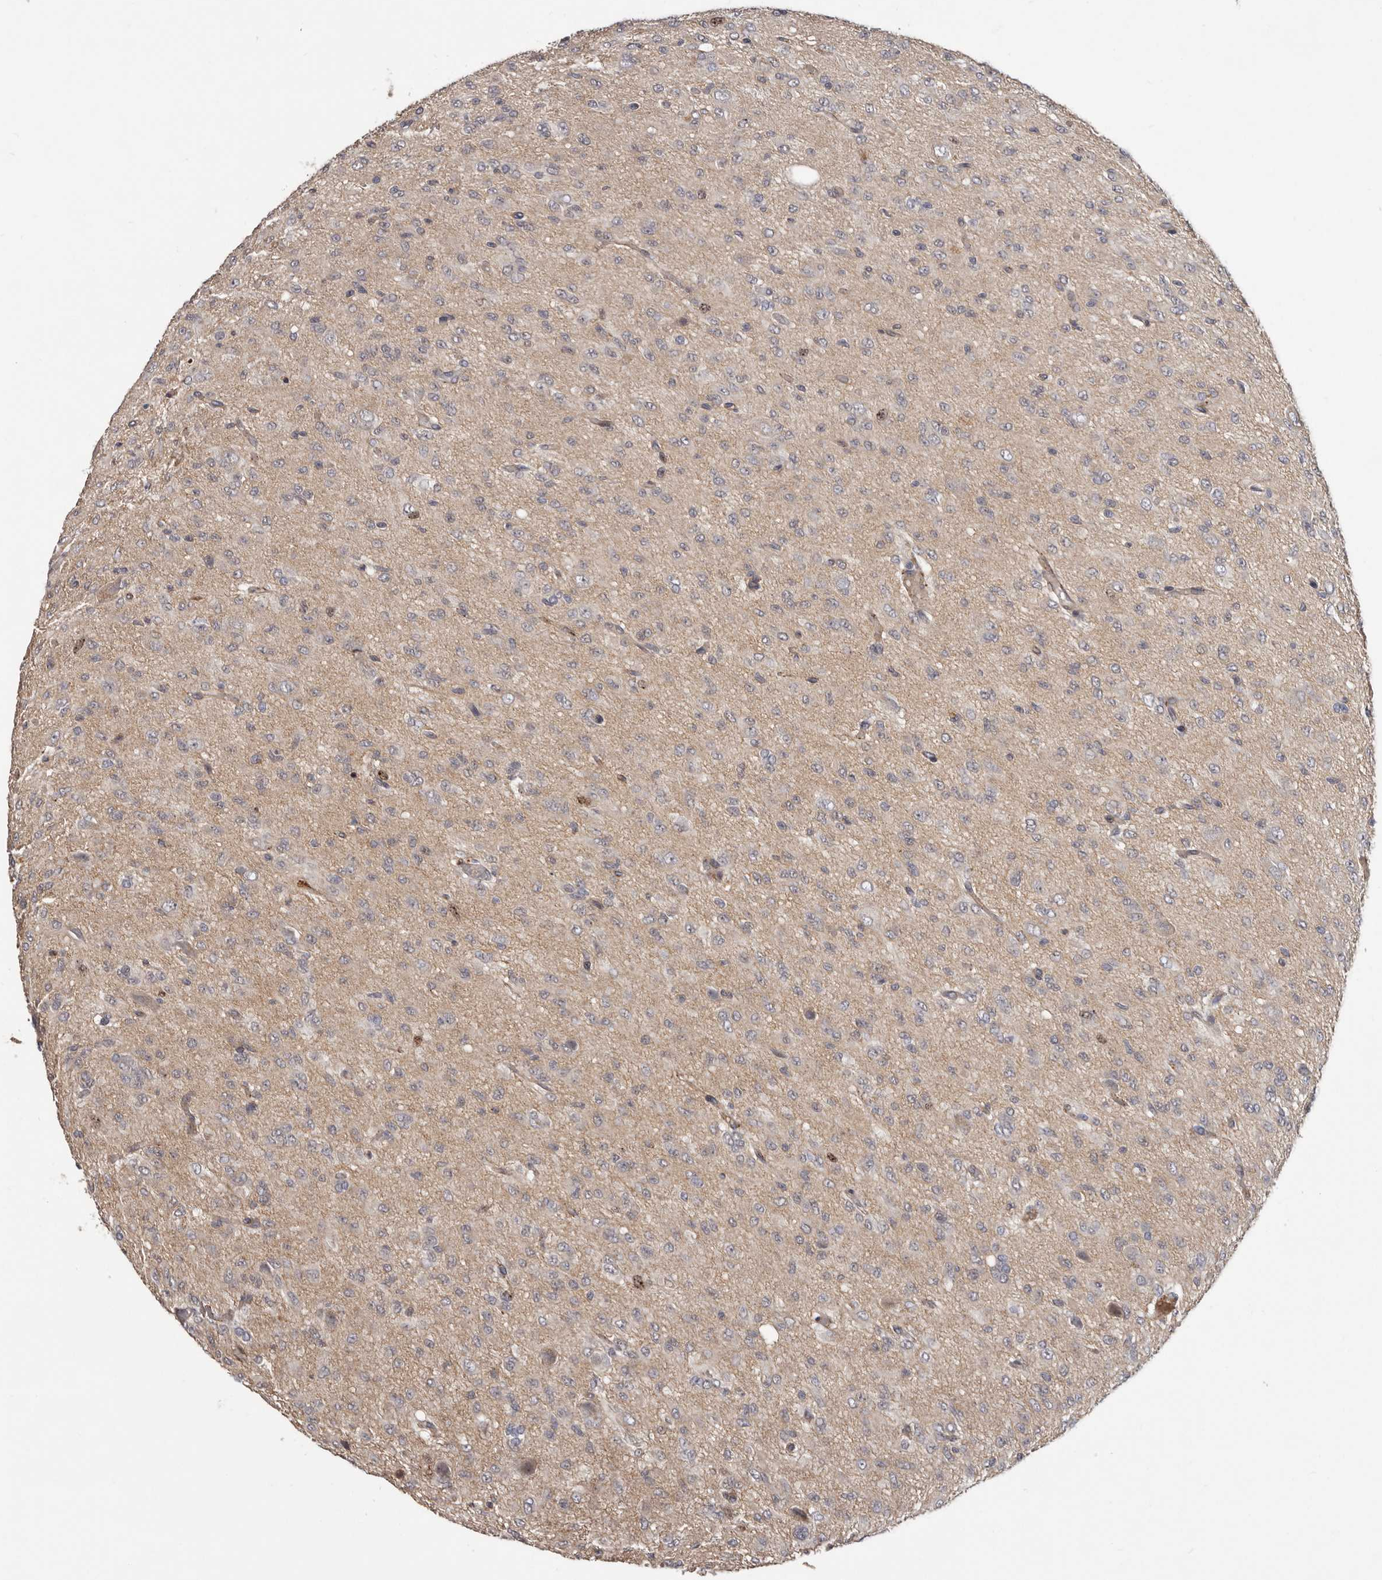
{"staining": {"intensity": "moderate", "quantity": "<25%", "location": "nuclear"}, "tissue": "glioma", "cell_type": "Tumor cells", "image_type": "cancer", "snomed": [{"axis": "morphology", "description": "Glioma, malignant, High grade"}, {"axis": "topography", "description": "Brain"}], "caption": "Malignant high-grade glioma stained for a protein shows moderate nuclear positivity in tumor cells.", "gene": "CDCA8", "patient": {"sex": "female", "age": 59}}